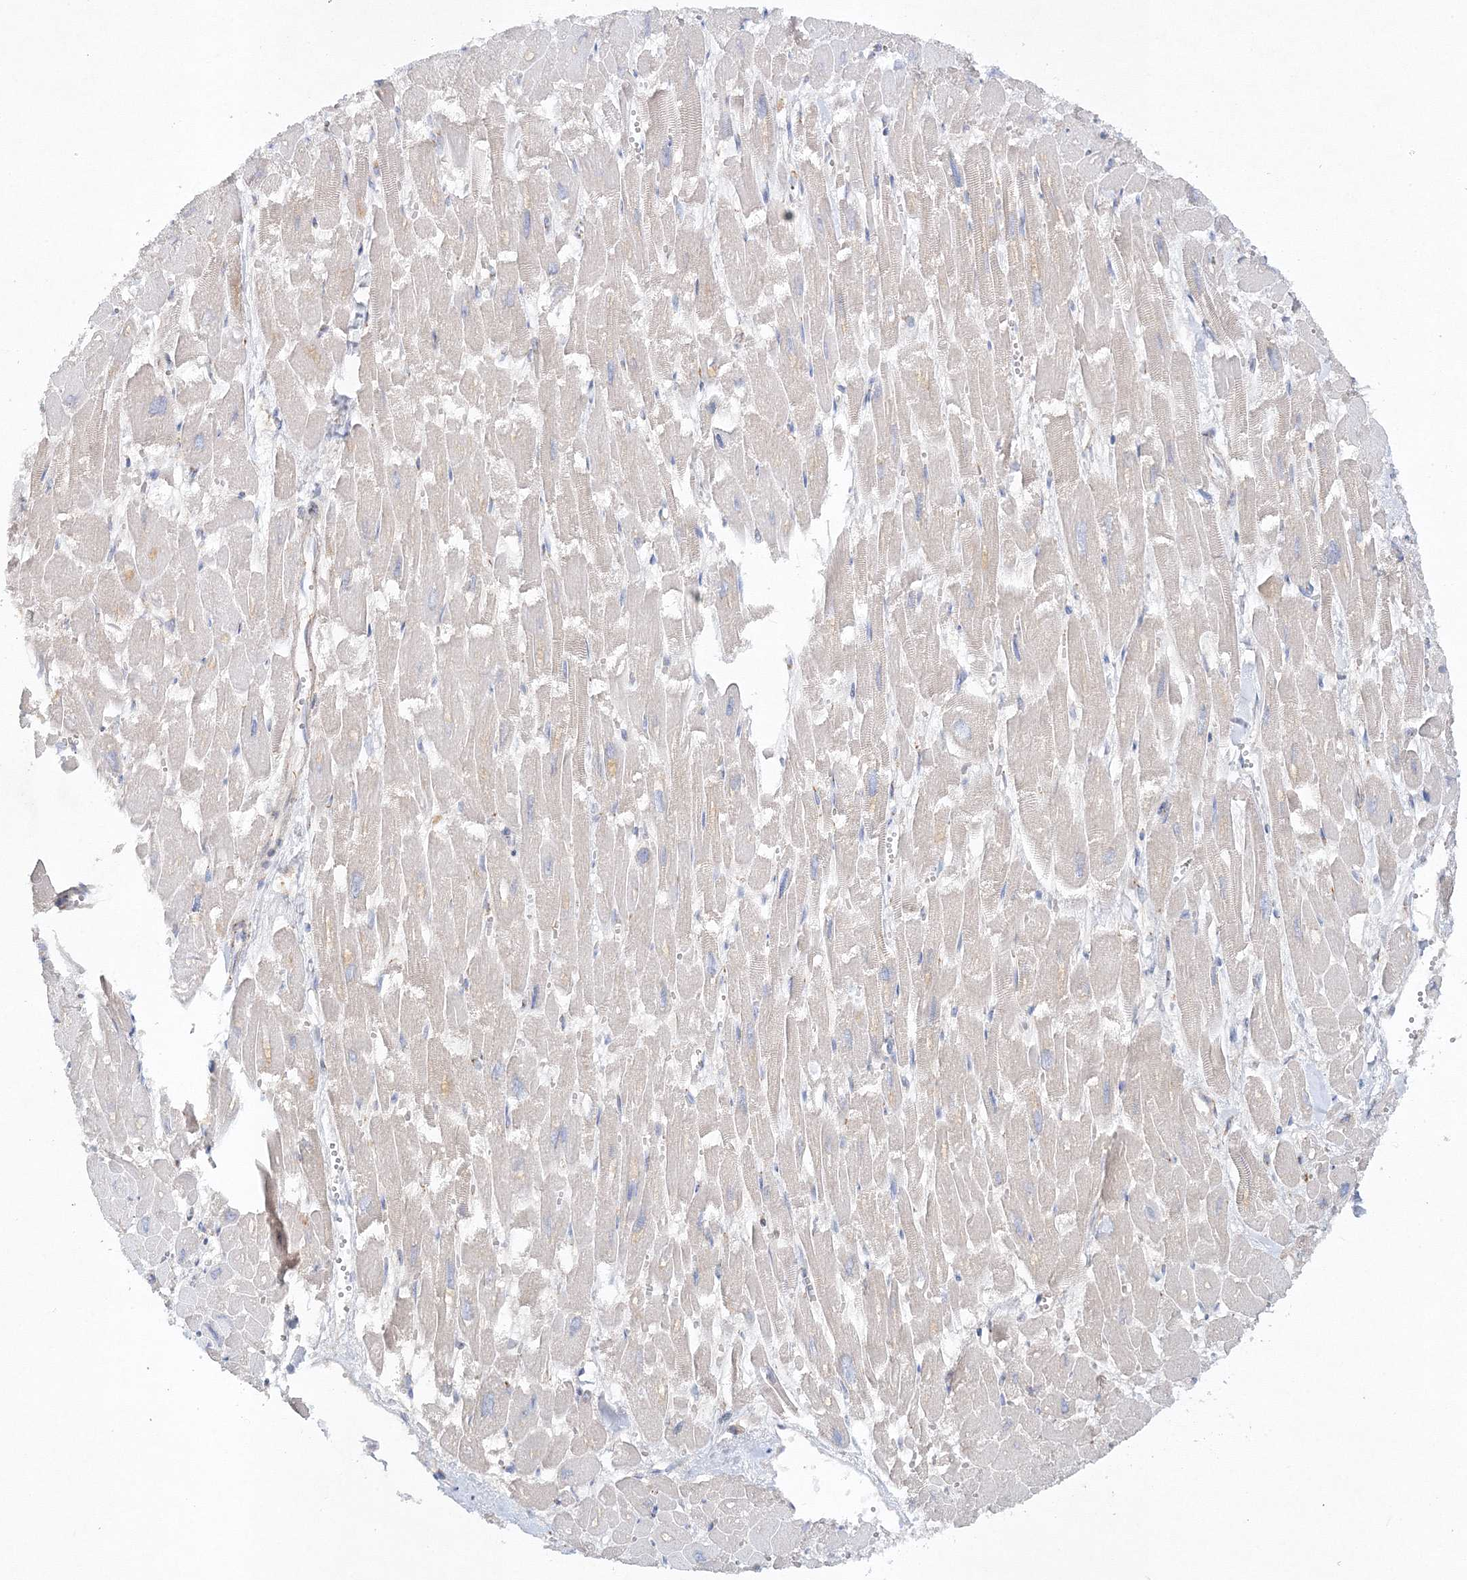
{"staining": {"intensity": "negative", "quantity": "none", "location": "none"}, "tissue": "heart muscle", "cell_type": "Cardiomyocytes", "image_type": "normal", "snomed": [{"axis": "morphology", "description": "Normal tissue, NOS"}, {"axis": "topography", "description": "Heart"}], "caption": "This is a histopathology image of immunohistochemistry (IHC) staining of normal heart muscle, which shows no expression in cardiomyocytes.", "gene": "SEC23IP", "patient": {"sex": "male", "age": 54}}